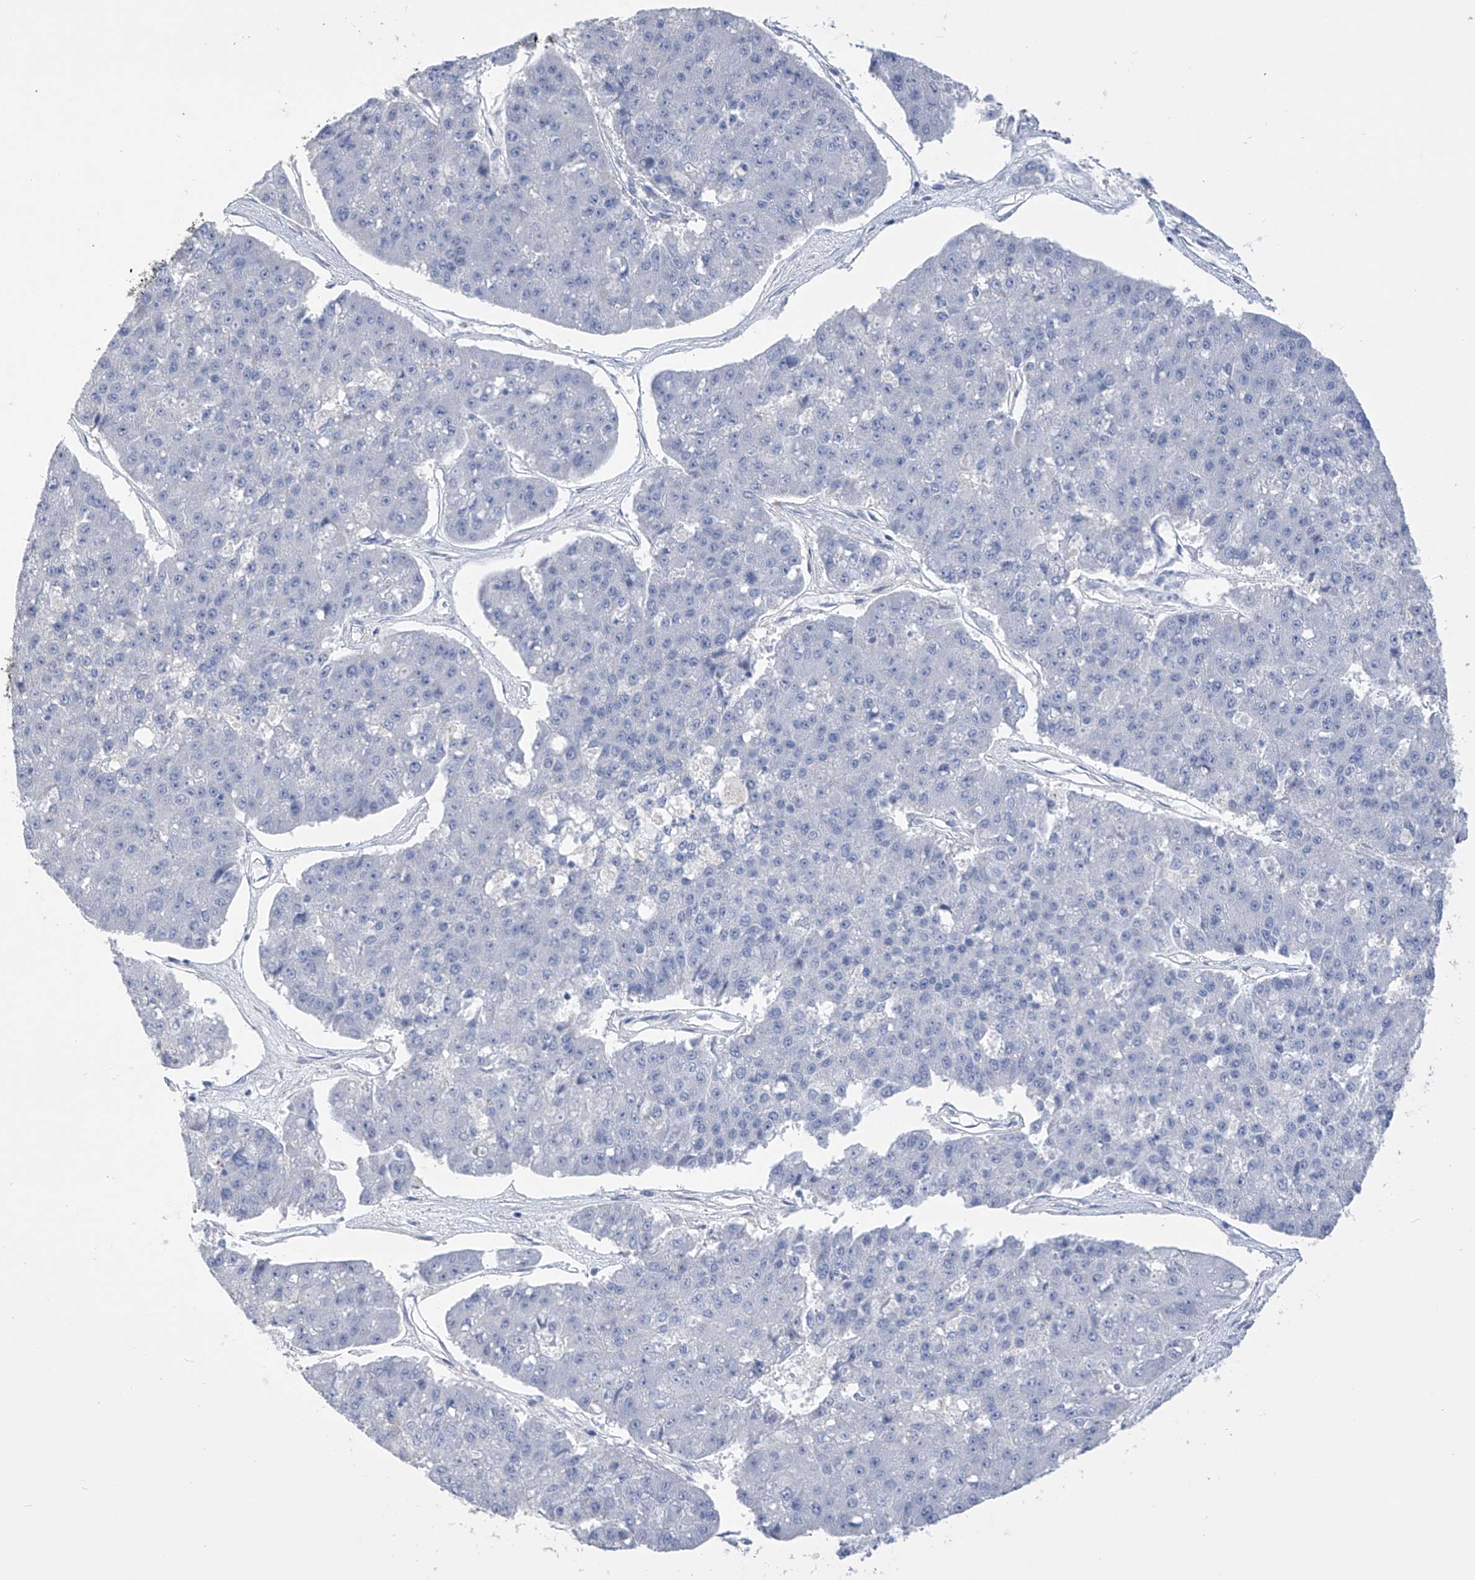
{"staining": {"intensity": "negative", "quantity": "none", "location": "none"}, "tissue": "pancreatic cancer", "cell_type": "Tumor cells", "image_type": "cancer", "snomed": [{"axis": "morphology", "description": "Adenocarcinoma, NOS"}, {"axis": "topography", "description": "Pancreas"}], "caption": "The immunohistochemistry histopathology image has no significant positivity in tumor cells of pancreatic cancer tissue.", "gene": "ADRA1A", "patient": {"sex": "male", "age": 50}}